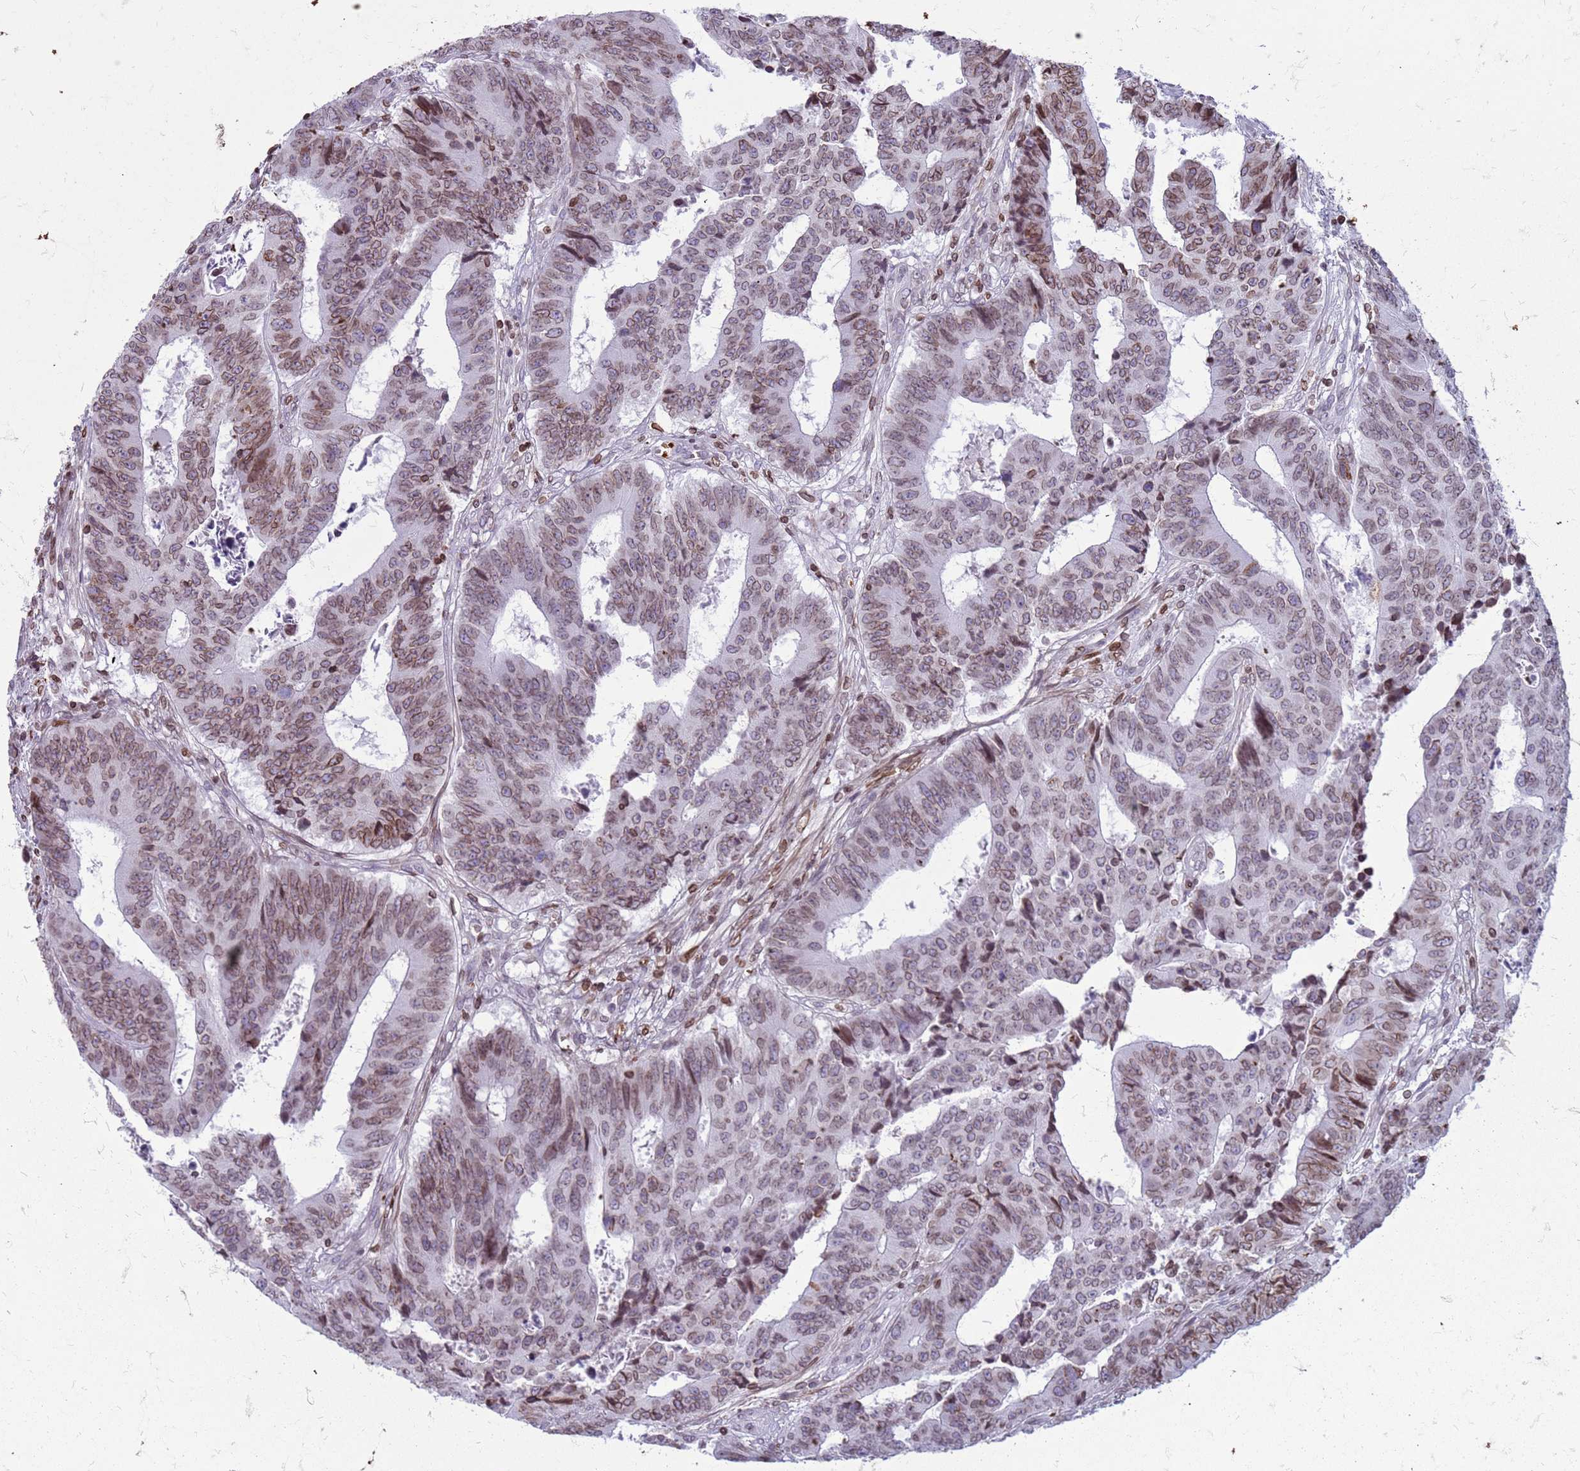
{"staining": {"intensity": "moderate", "quantity": ">75%", "location": "cytoplasmic/membranous,nuclear"}, "tissue": "colorectal cancer", "cell_type": "Tumor cells", "image_type": "cancer", "snomed": [{"axis": "morphology", "description": "Adenocarcinoma, NOS"}, {"axis": "topography", "description": "Rectum"}], "caption": "Colorectal cancer (adenocarcinoma) tissue reveals moderate cytoplasmic/membranous and nuclear positivity in about >75% of tumor cells, visualized by immunohistochemistry.", "gene": "METTL25B", "patient": {"sex": "male", "age": 84}}